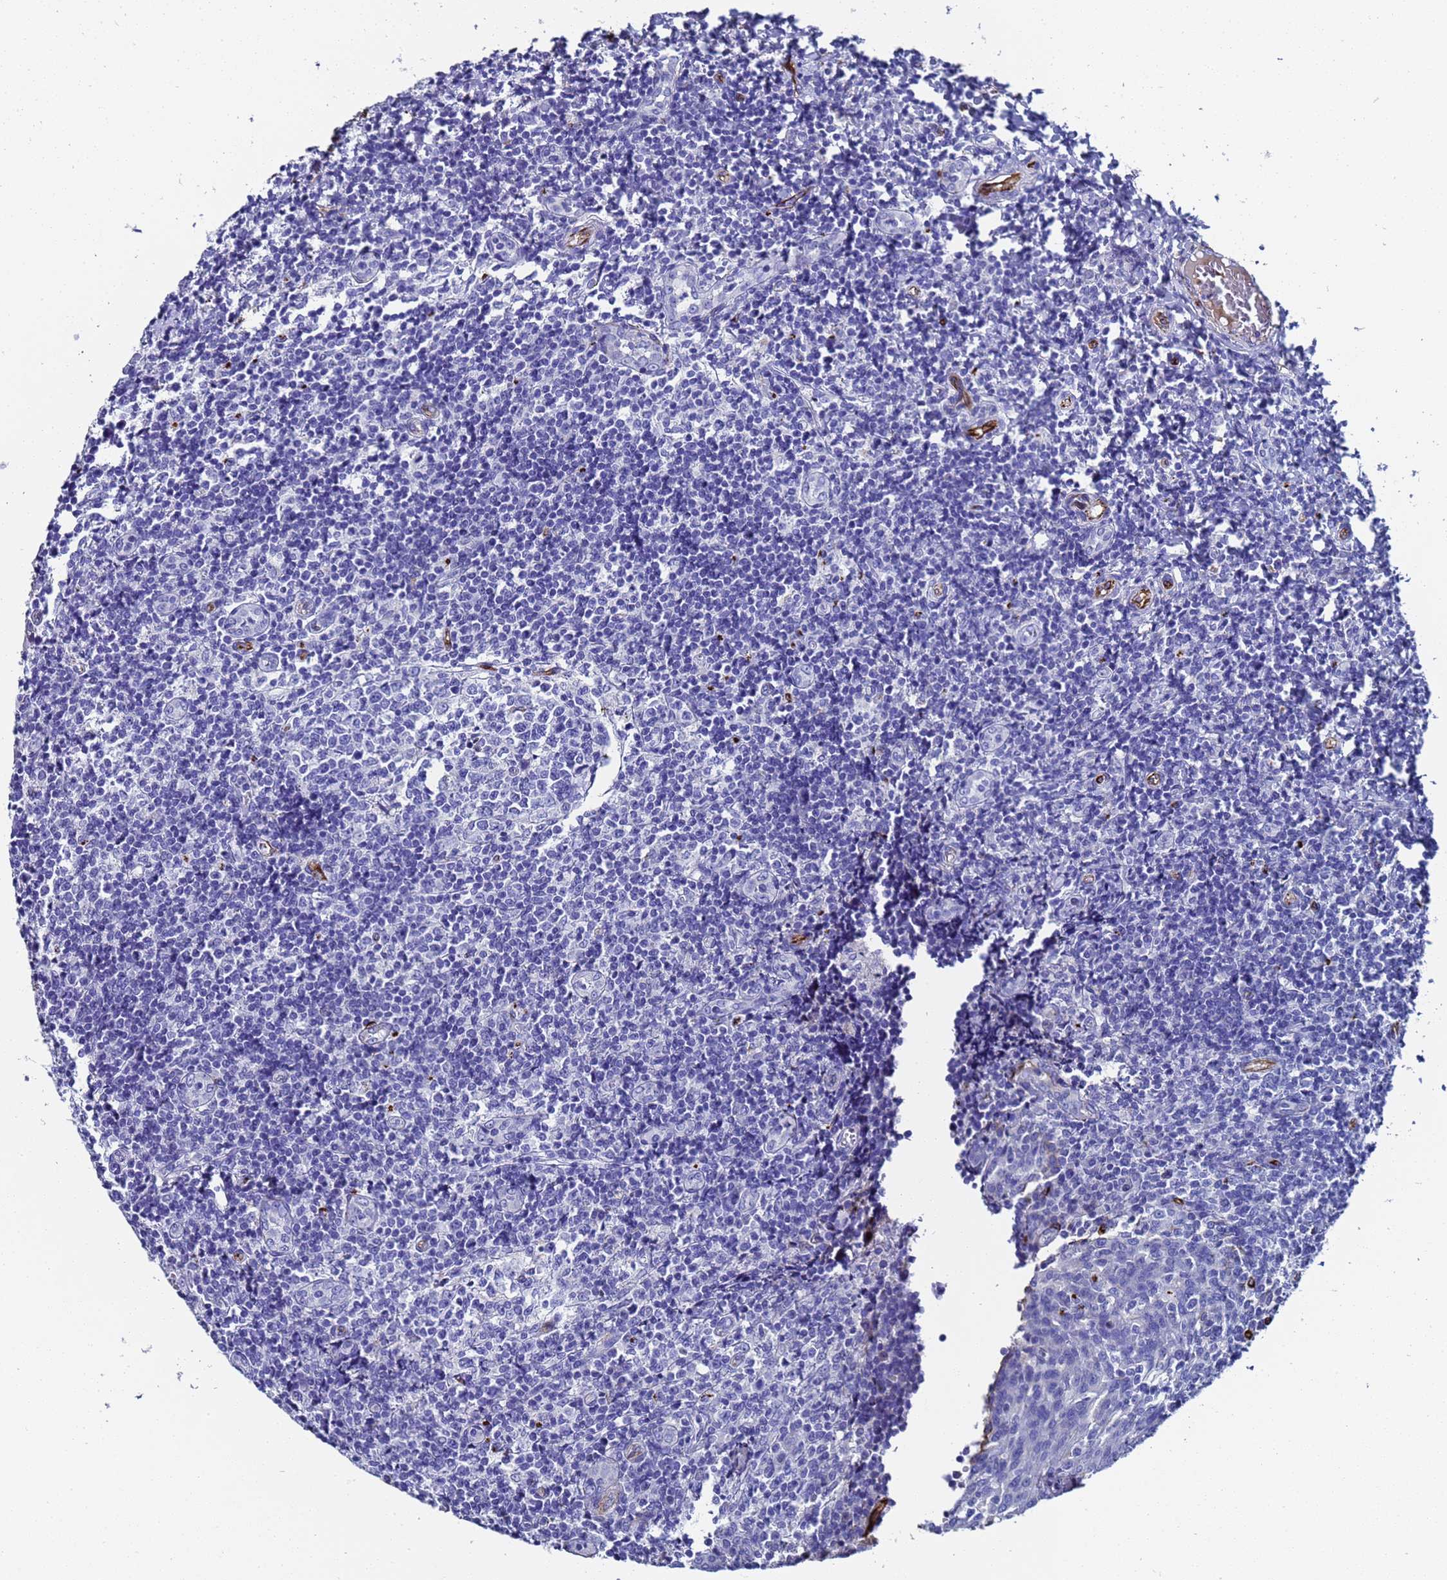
{"staining": {"intensity": "negative", "quantity": "none", "location": "none"}, "tissue": "tonsil", "cell_type": "Germinal center cells", "image_type": "normal", "snomed": [{"axis": "morphology", "description": "Normal tissue, NOS"}, {"axis": "topography", "description": "Tonsil"}], "caption": "IHC histopathology image of benign tonsil: tonsil stained with DAB displays no significant protein positivity in germinal center cells.", "gene": "ADIPOQ", "patient": {"sex": "female", "age": 19}}